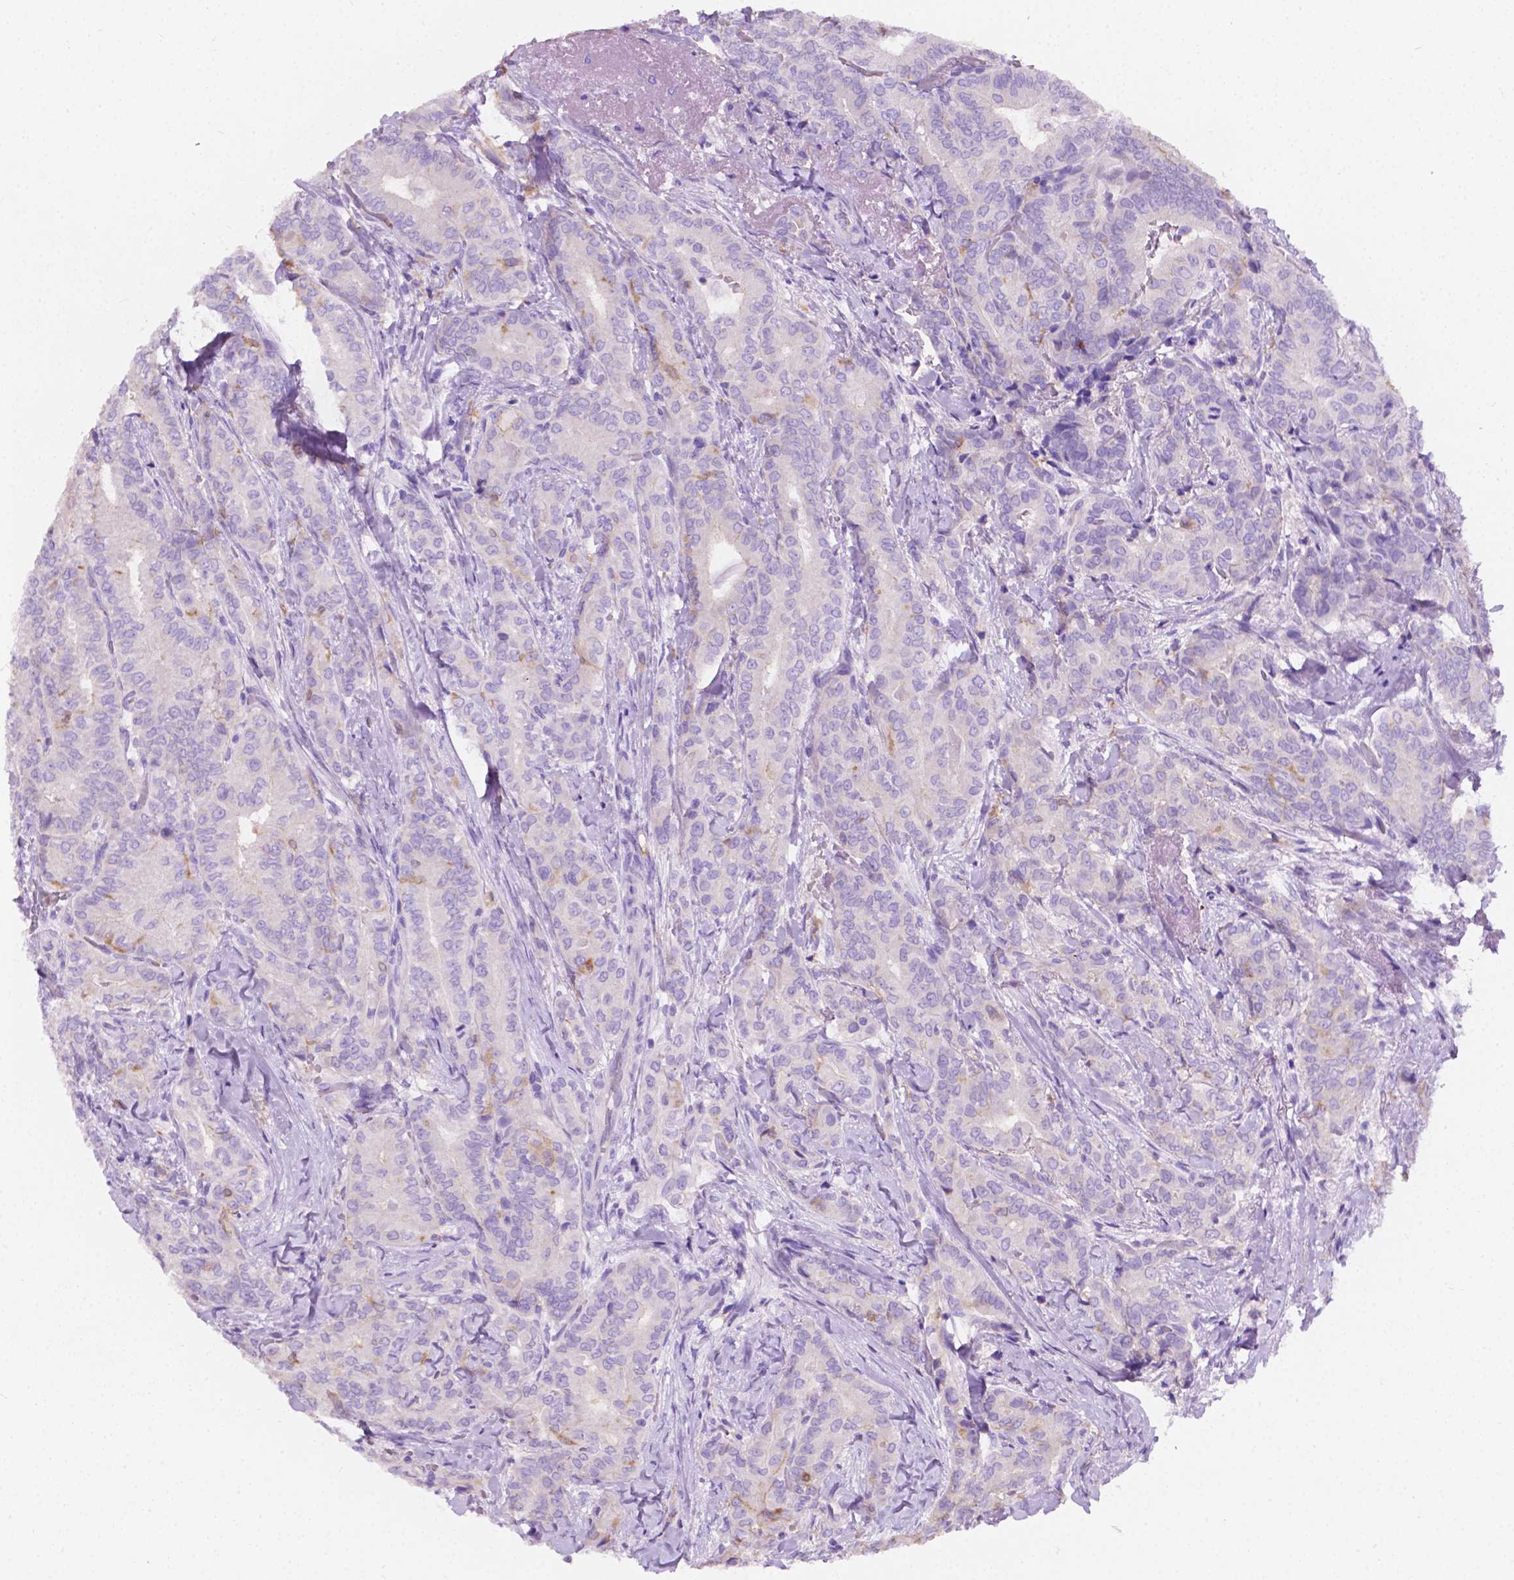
{"staining": {"intensity": "moderate", "quantity": "<25%", "location": "cytoplasmic/membranous"}, "tissue": "thyroid cancer", "cell_type": "Tumor cells", "image_type": "cancer", "snomed": [{"axis": "morphology", "description": "Papillary adenocarcinoma, NOS"}, {"axis": "topography", "description": "Thyroid gland"}], "caption": "Immunohistochemistry of human thyroid papillary adenocarcinoma demonstrates low levels of moderate cytoplasmic/membranous positivity in approximately <25% of tumor cells. (DAB (3,3'-diaminobenzidine) IHC with brightfield microscopy, high magnification).", "gene": "GNAO1", "patient": {"sex": "male", "age": 61}}